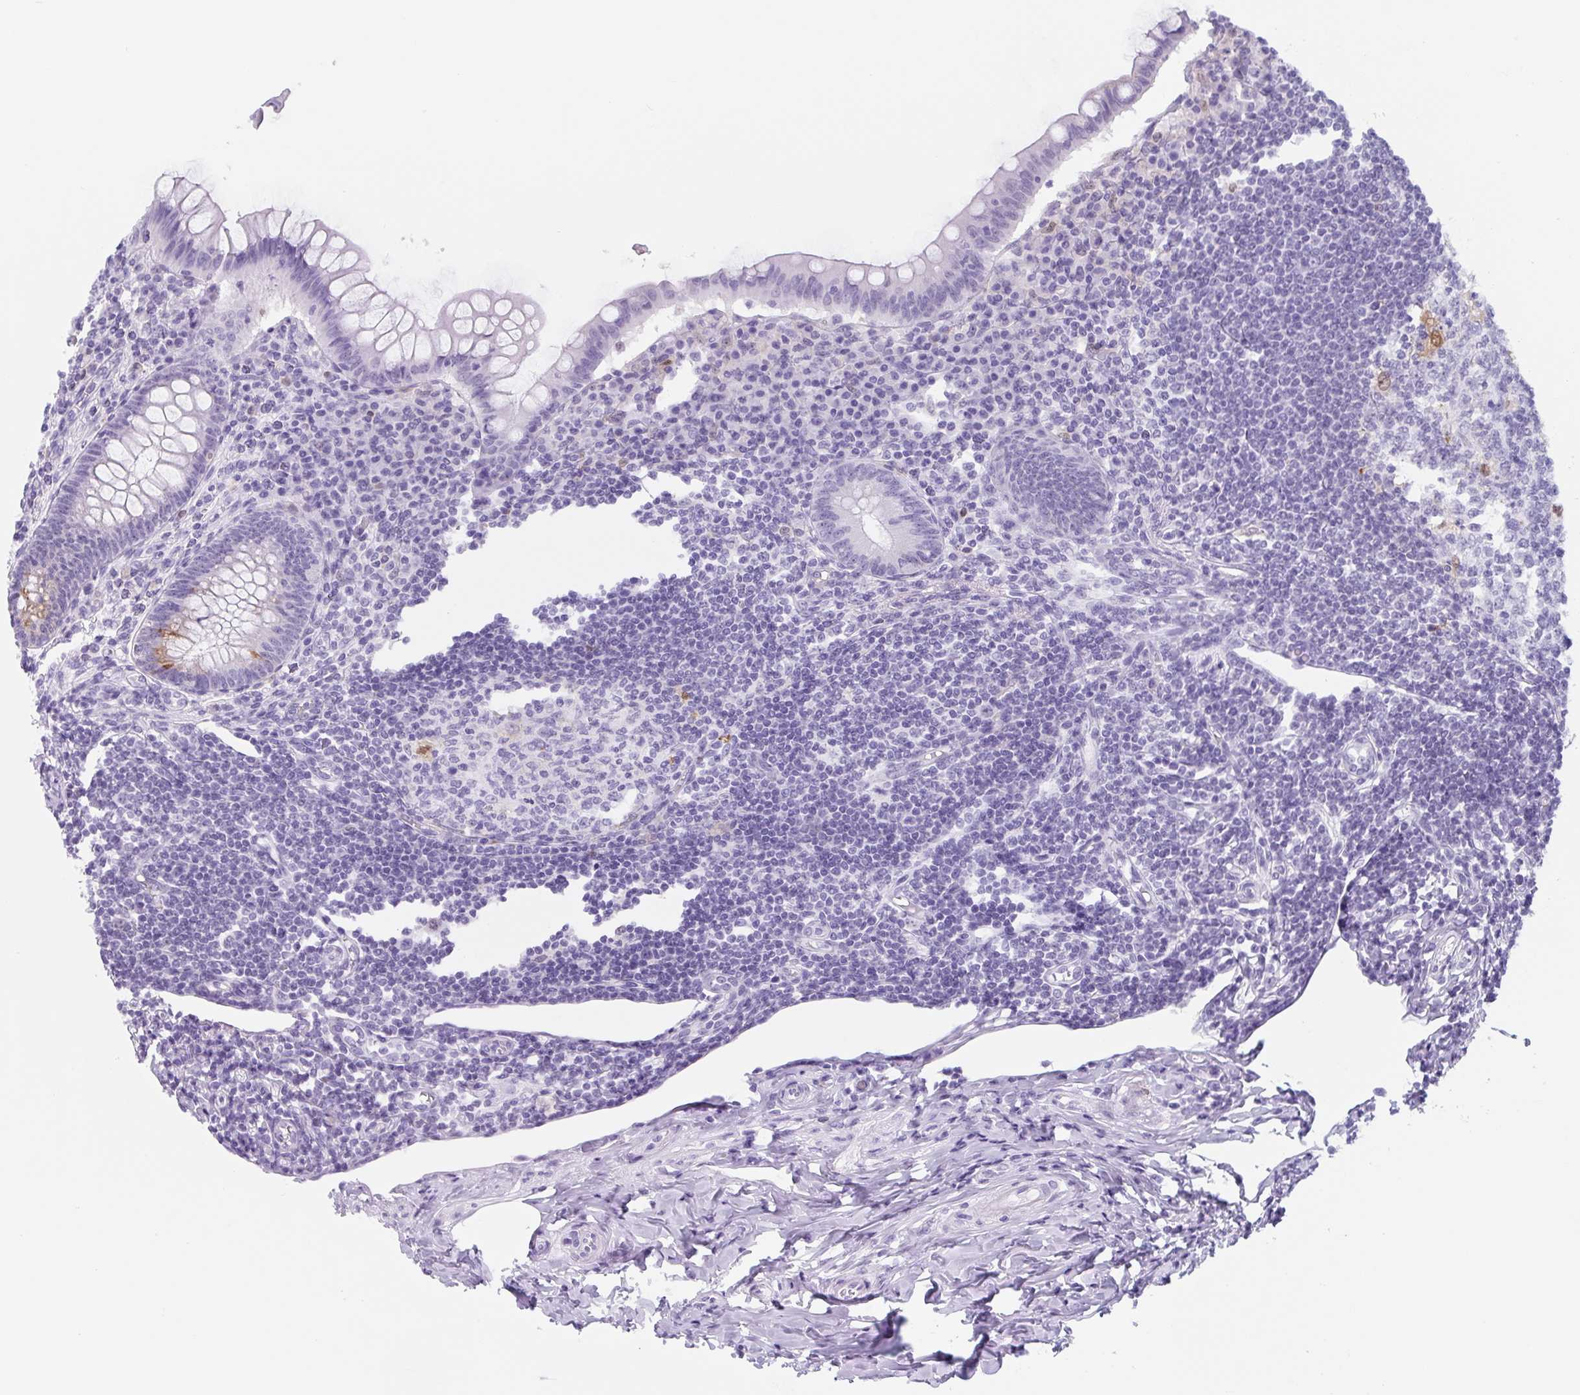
{"staining": {"intensity": "negative", "quantity": "none", "location": "none"}, "tissue": "appendix", "cell_type": "Glandular cells", "image_type": "normal", "snomed": [{"axis": "morphology", "description": "Normal tissue, NOS"}, {"axis": "topography", "description": "Appendix"}], "caption": "Protein analysis of normal appendix shows no significant positivity in glandular cells.", "gene": "TNFRSF8", "patient": {"sex": "female", "age": 33}}